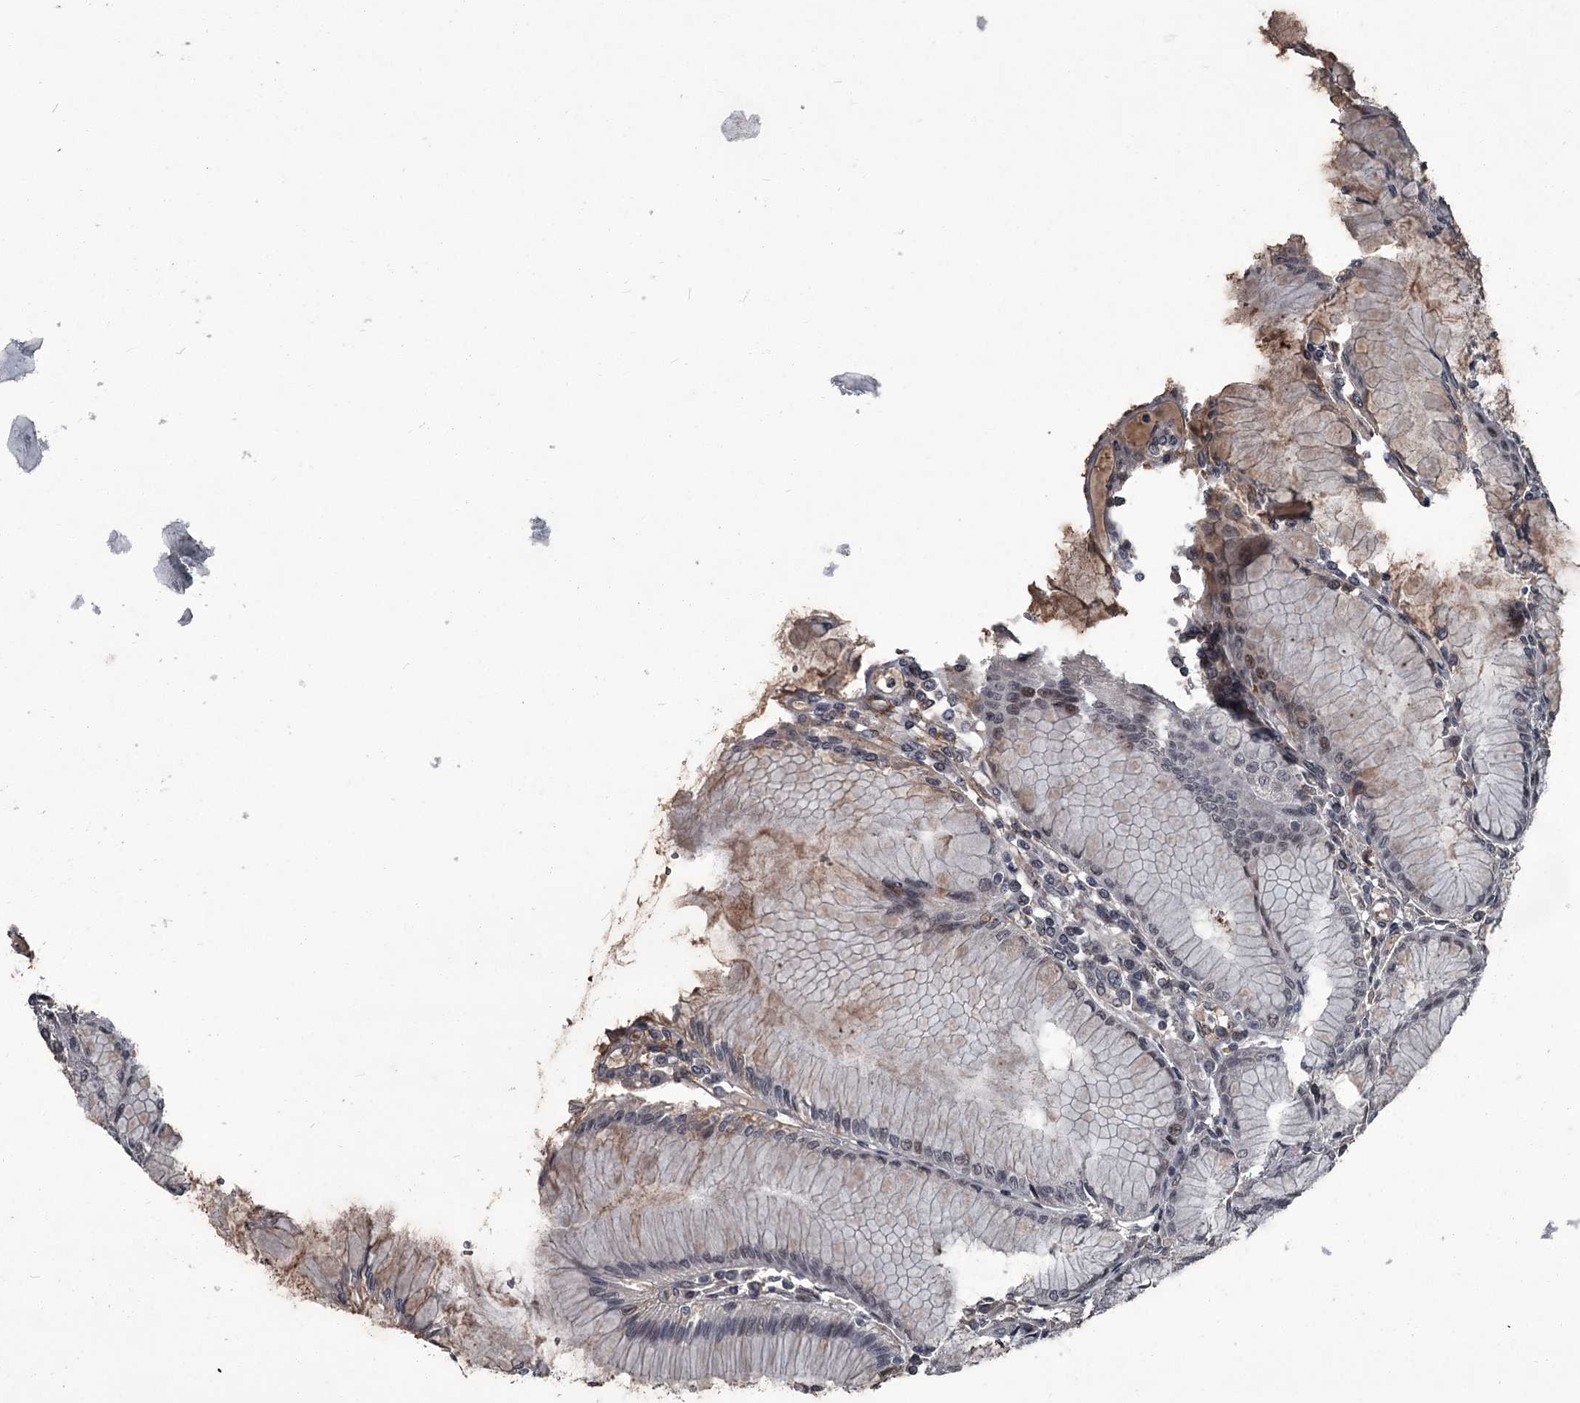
{"staining": {"intensity": "moderate", "quantity": "<25%", "location": "cytoplasmic/membranous,nuclear"}, "tissue": "stomach", "cell_type": "Glandular cells", "image_type": "normal", "snomed": [{"axis": "morphology", "description": "Normal tissue, NOS"}, {"axis": "topography", "description": "Stomach"}], "caption": "DAB immunohistochemical staining of unremarkable stomach demonstrates moderate cytoplasmic/membranous,nuclear protein expression in approximately <25% of glandular cells. (brown staining indicates protein expression, while blue staining denotes nuclei).", "gene": "FLVCR2", "patient": {"sex": "female", "age": 57}}